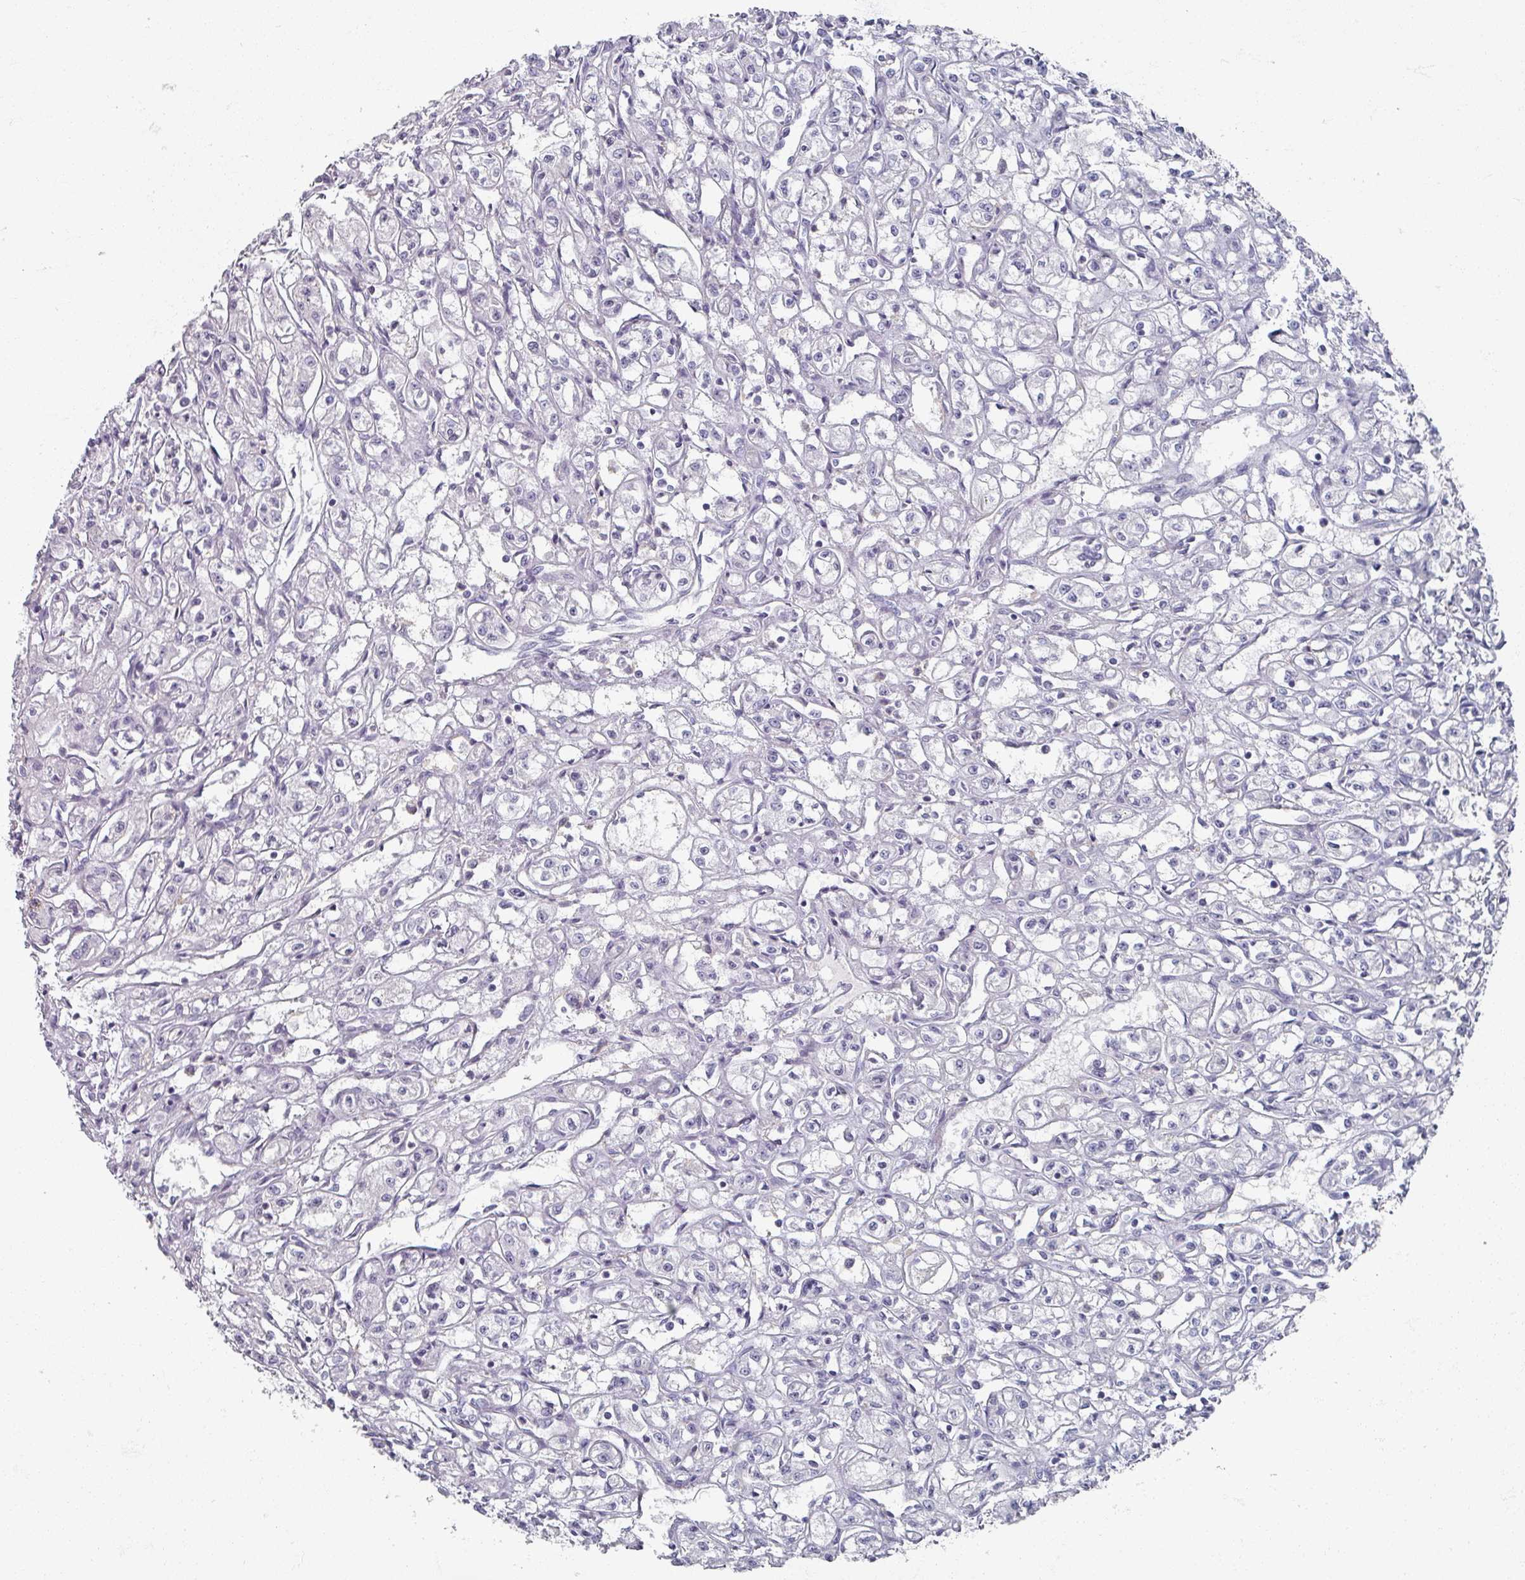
{"staining": {"intensity": "negative", "quantity": "none", "location": "none"}, "tissue": "renal cancer", "cell_type": "Tumor cells", "image_type": "cancer", "snomed": [{"axis": "morphology", "description": "Adenocarcinoma, NOS"}, {"axis": "topography", "description": "Kidney"}], "caption": "Renal cancer was stained to show a protein in brown. There is no significant expression in tumor cells. Nuclei are stained in blue.", "gene": "OMG", "patient": {"sex": "male", "age": 56}}